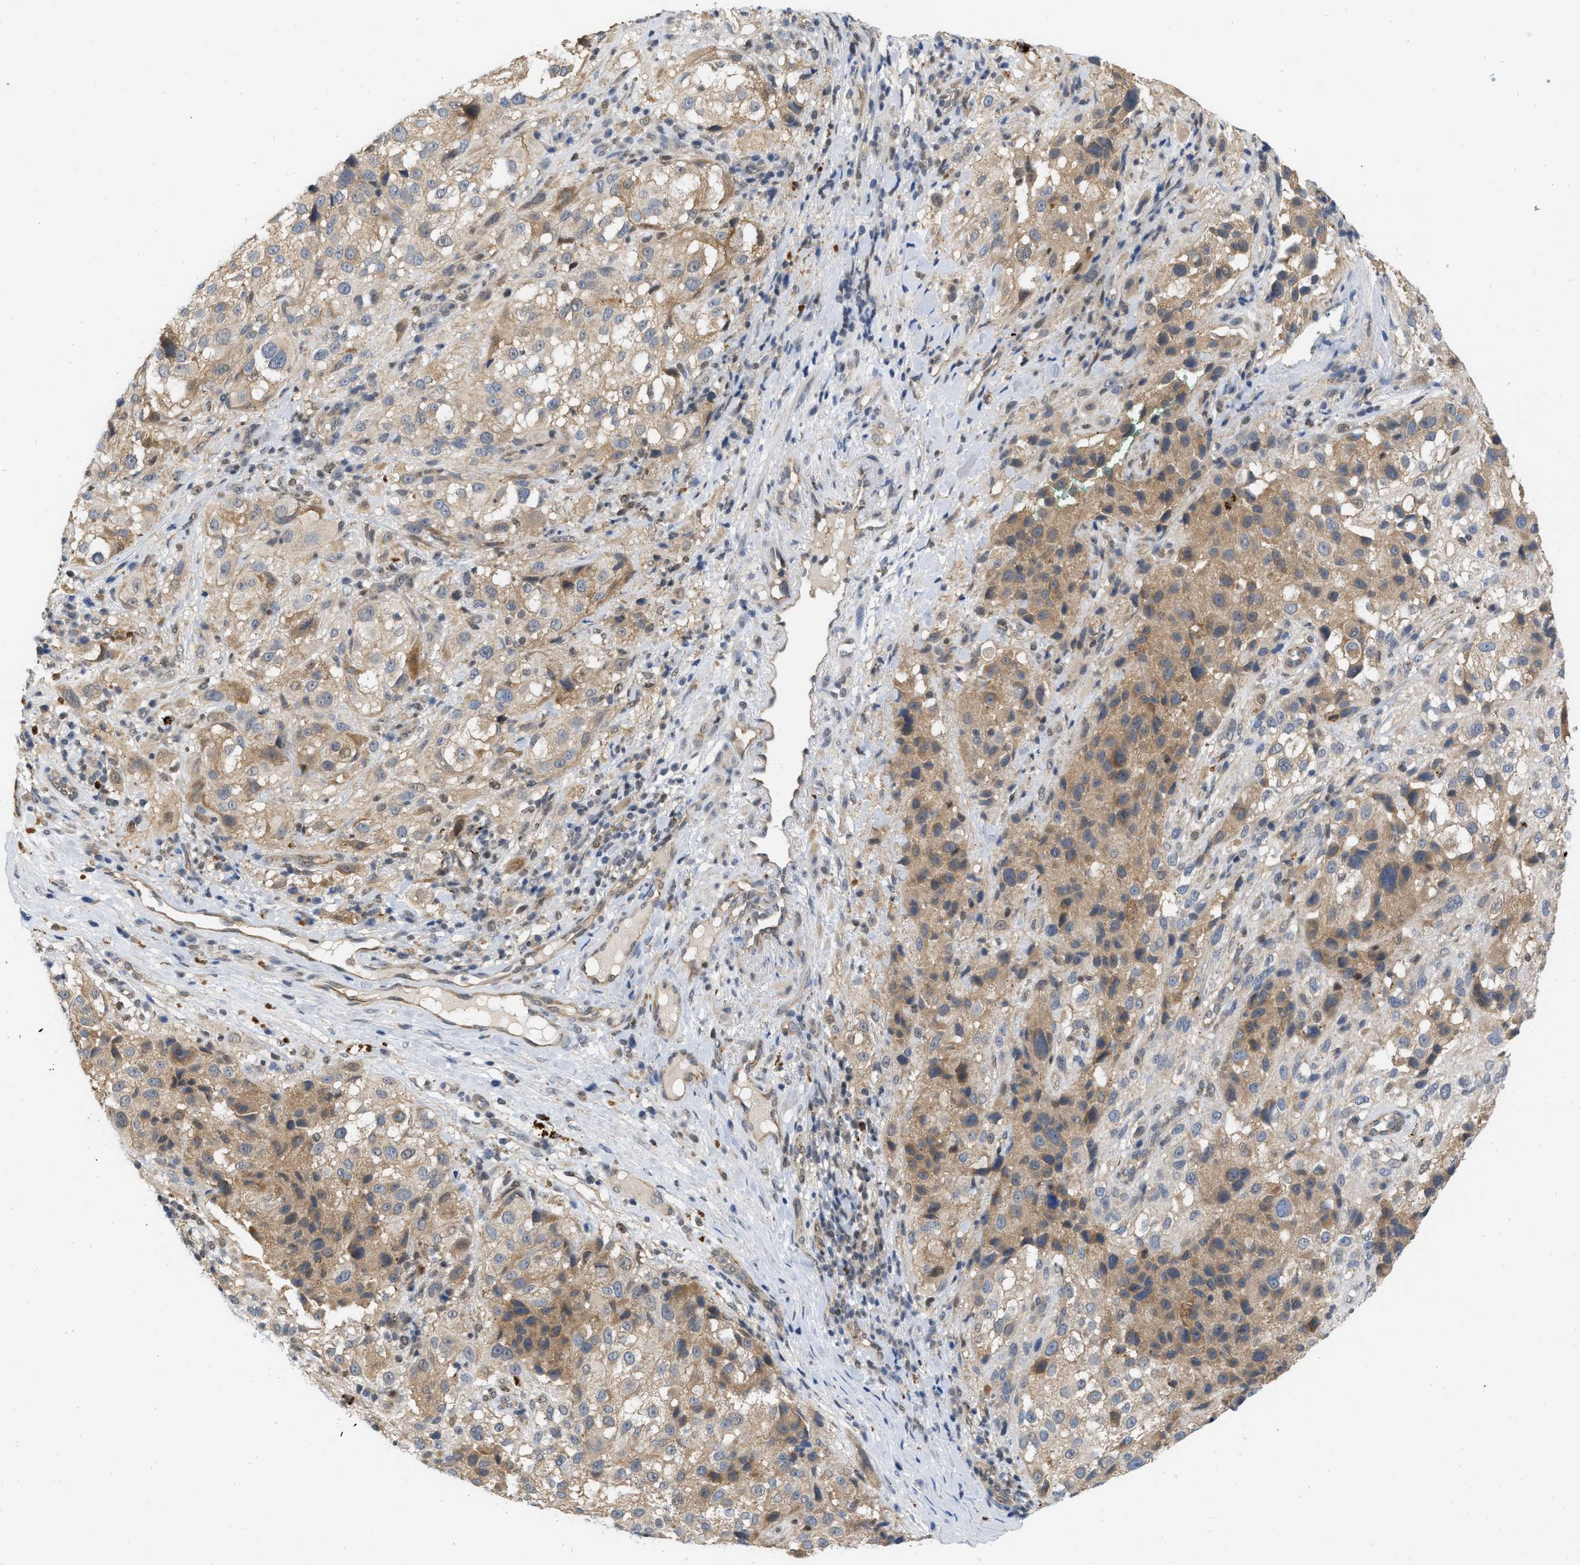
{"staining": {"intensity": "moderate", "quantity": ">75%", "location": "cytoplasmic/membranous"}, "tissue": "melanoma", "cell_type": "Tumor cells", "image_type": "cancer", "snomed": [{"axis": "morphology", "description": "Necrosis, NOS"}, {"axis": "morphology", "description": "Malignant melanoma, NOS"}, {"axis": "topography", "description": "Skin"}], "caption": "Melanoma stained with immunohistochemistry displays moderate cytoplasmic/membranous expression in about >75% of tumor cells.", "gene": "NAPEPLD", "patient": {"sex": "female", "age": 87}}